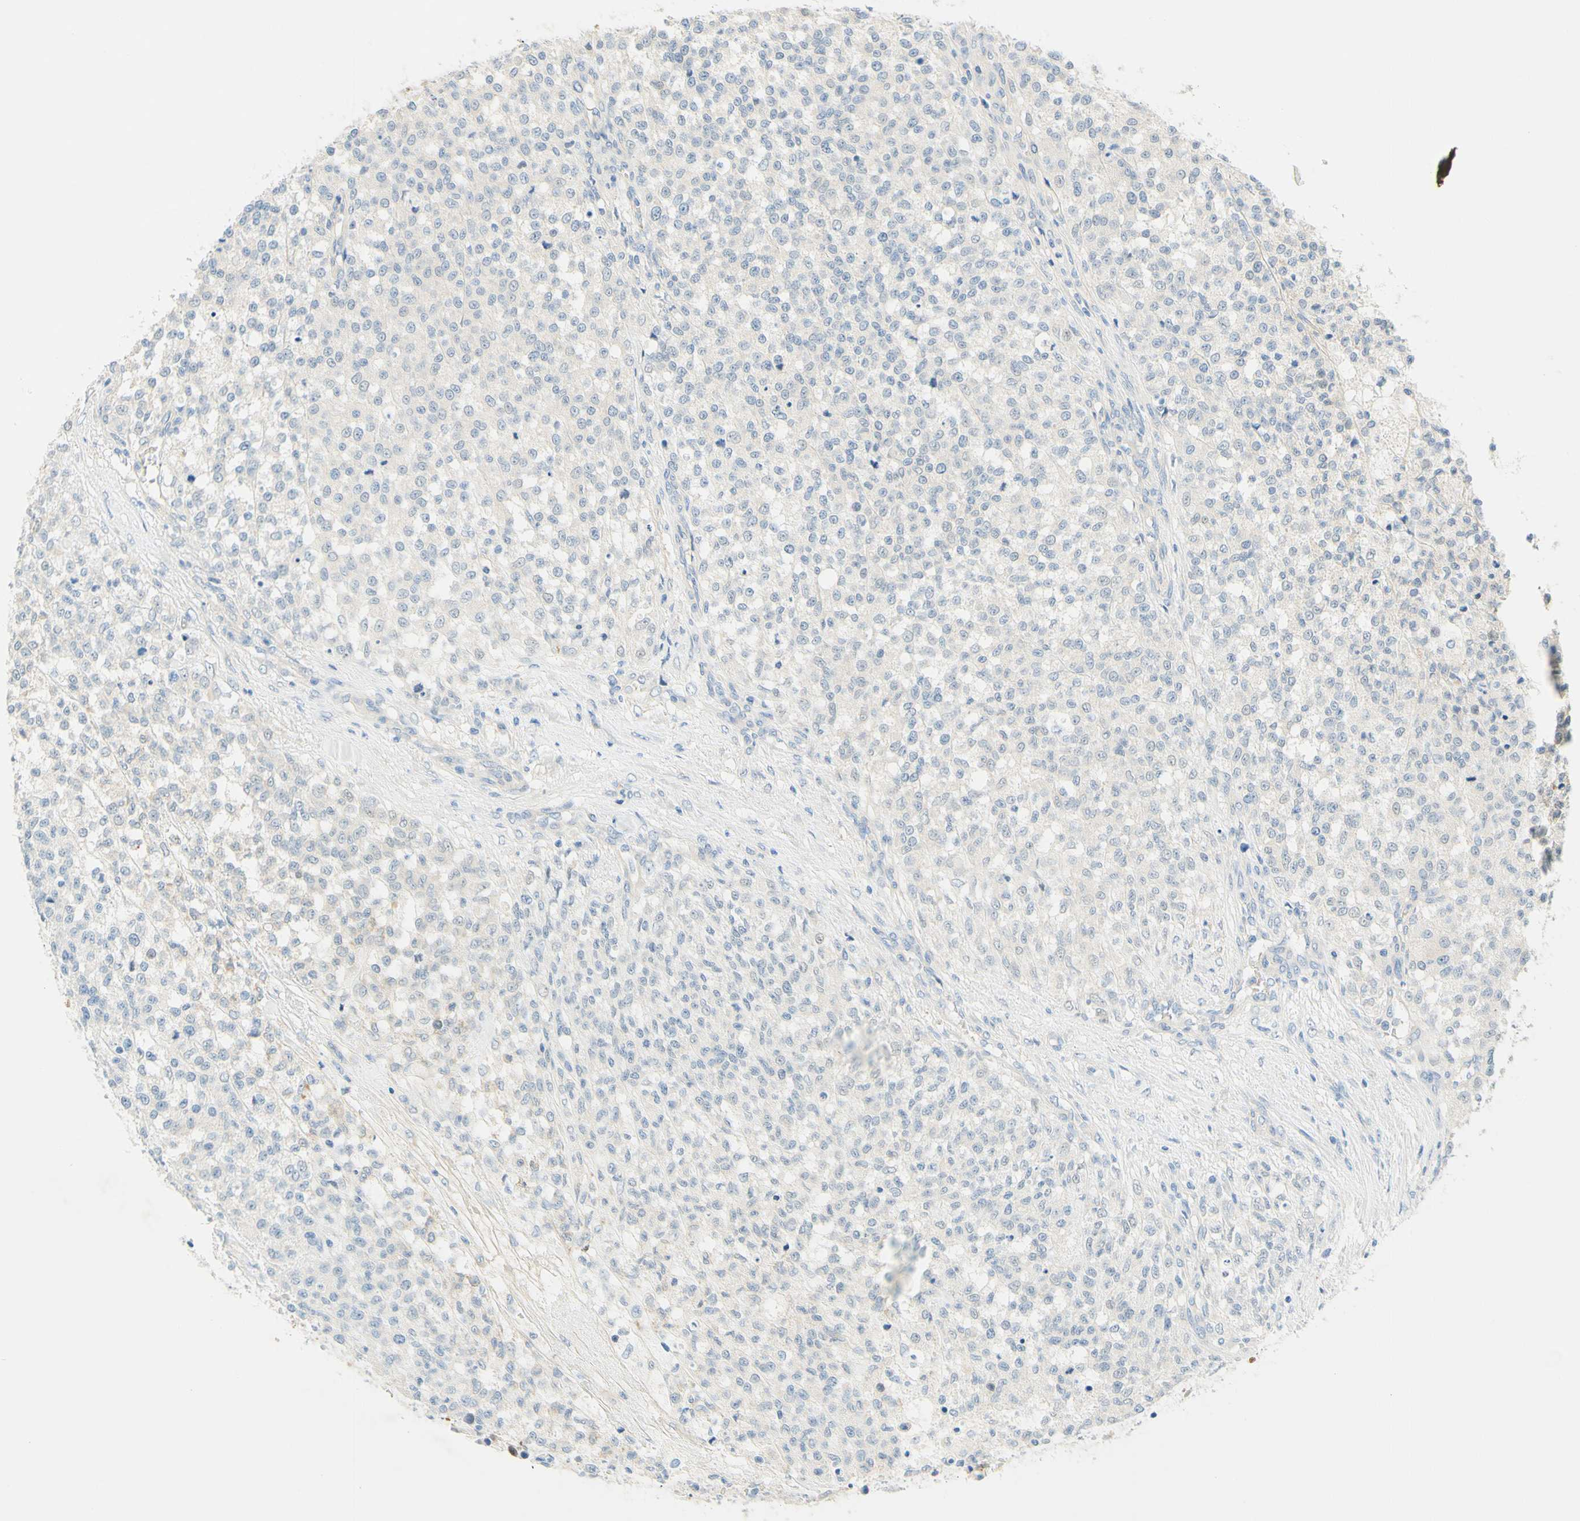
{"staining": {"intensity": "negative", "quantity": "none", "location": "none"}, "tissue": "testis cancer", "cell_type": "Tumor cells", "image_type": "cancer", "snomed": [{"axis": "morphology", "description": "Seminoma, NOS"}, {"axis": "topography", "description": "Testis"}], "caption": "Photomicrograph shows no protein positivity in tumor cells of testis cancer (seminoma) tissue. (DAB (3,3'-diaminobenzidine) immunohistochemistry visualized using brightfield microscopy, high magnification).", "gene": "ENTREP2", "patient": {"sex": "male", "age": 59}}